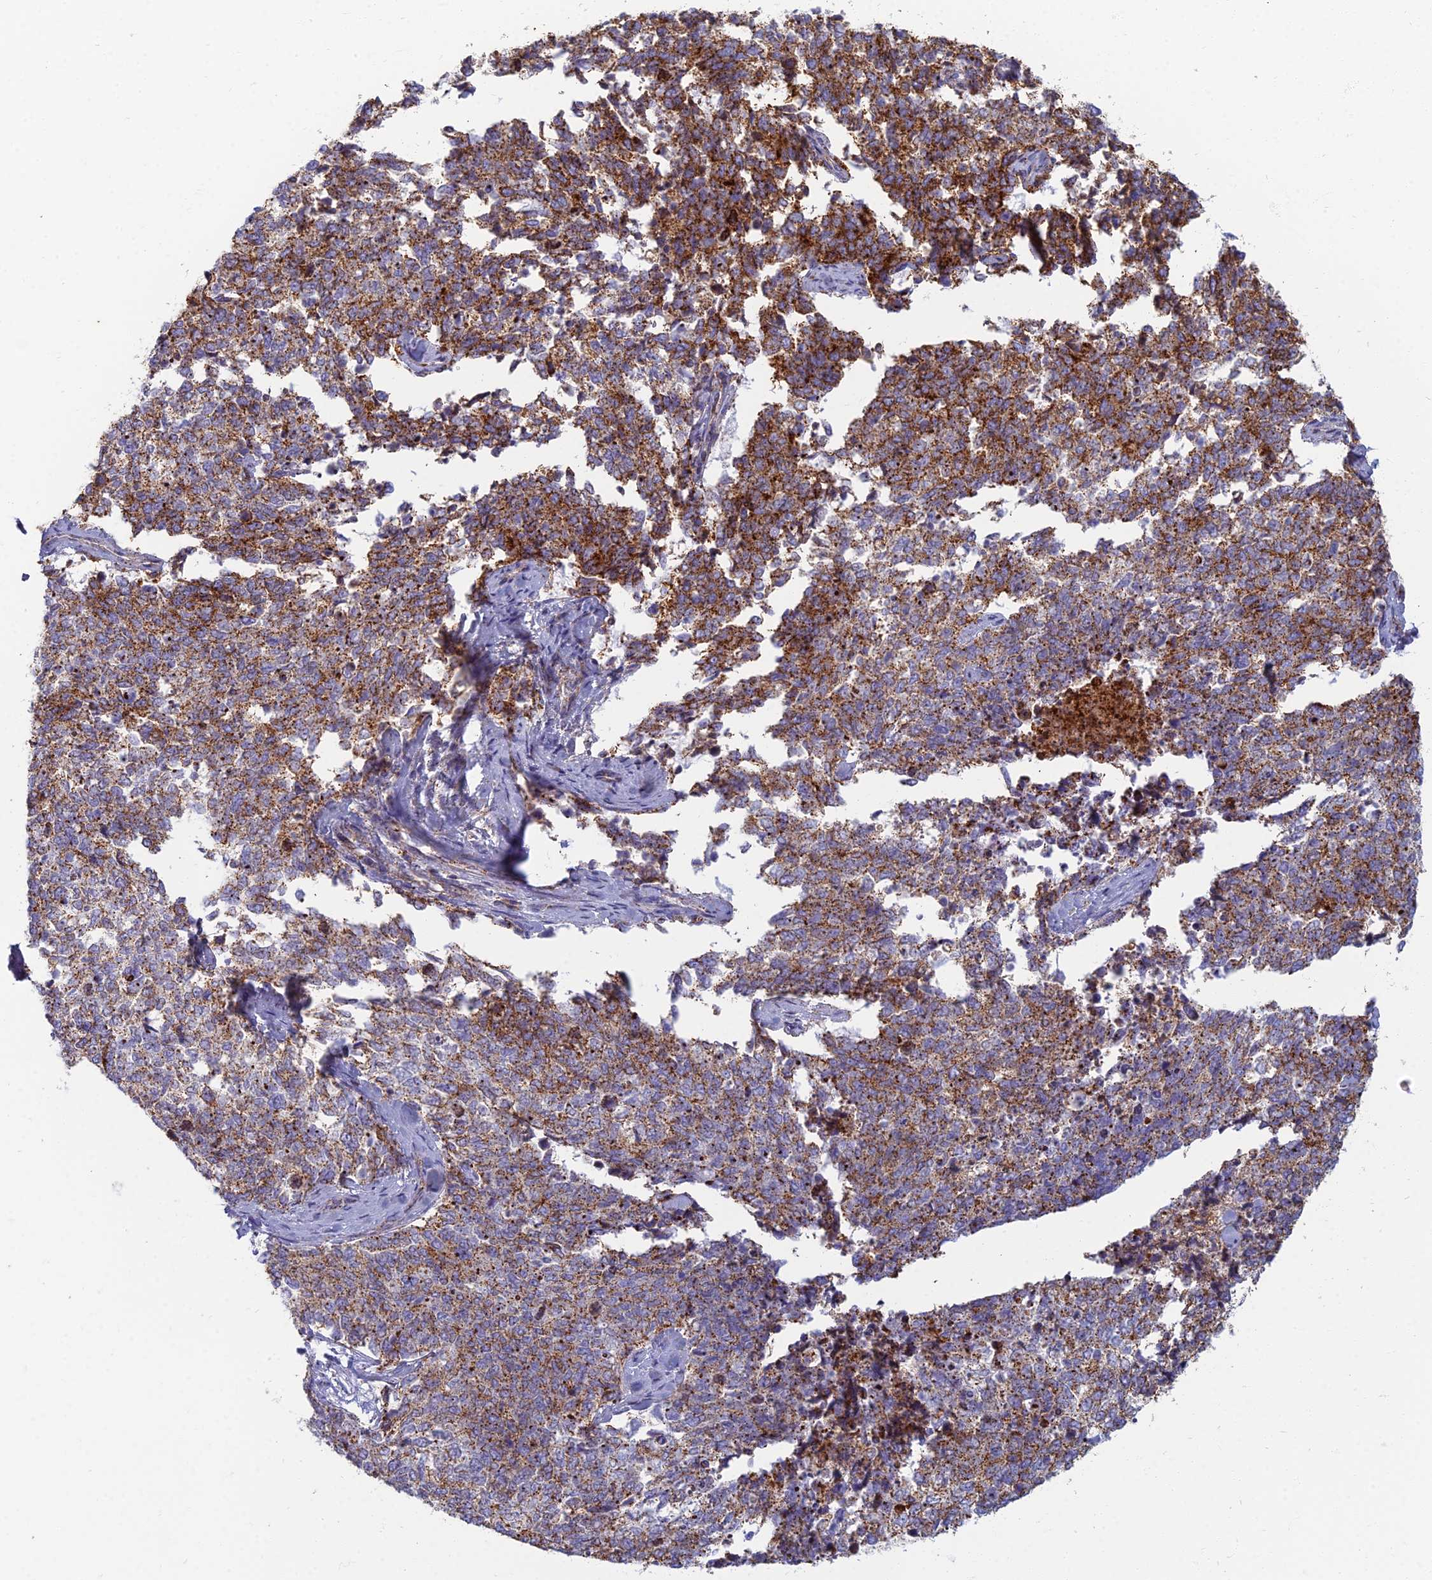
{"staining": {"intensity": "moderate", "quantity": "25%-75%", "location": "cytoplasmic/membranous"}, "tissue": "cervical cancer", "cell_type": "Tumor cells", "image_type": "cancer", "snomed": [{"axis": "morphology", "description": "Squamous cell carcinoma, NOS"}, {"axis": "topography", "description": "Cervix"}], "caption": "Immunohistochemistry (IHC) (DAB (3,3'-diaminobenzidine)) staining of human cervical cancer displays moderate cytoplasmic/membranous protein staining in approximately 25%-75% of tumor cells.", "gene": "CHMP4B", "patient": {"sex": "female", "age": 63}}